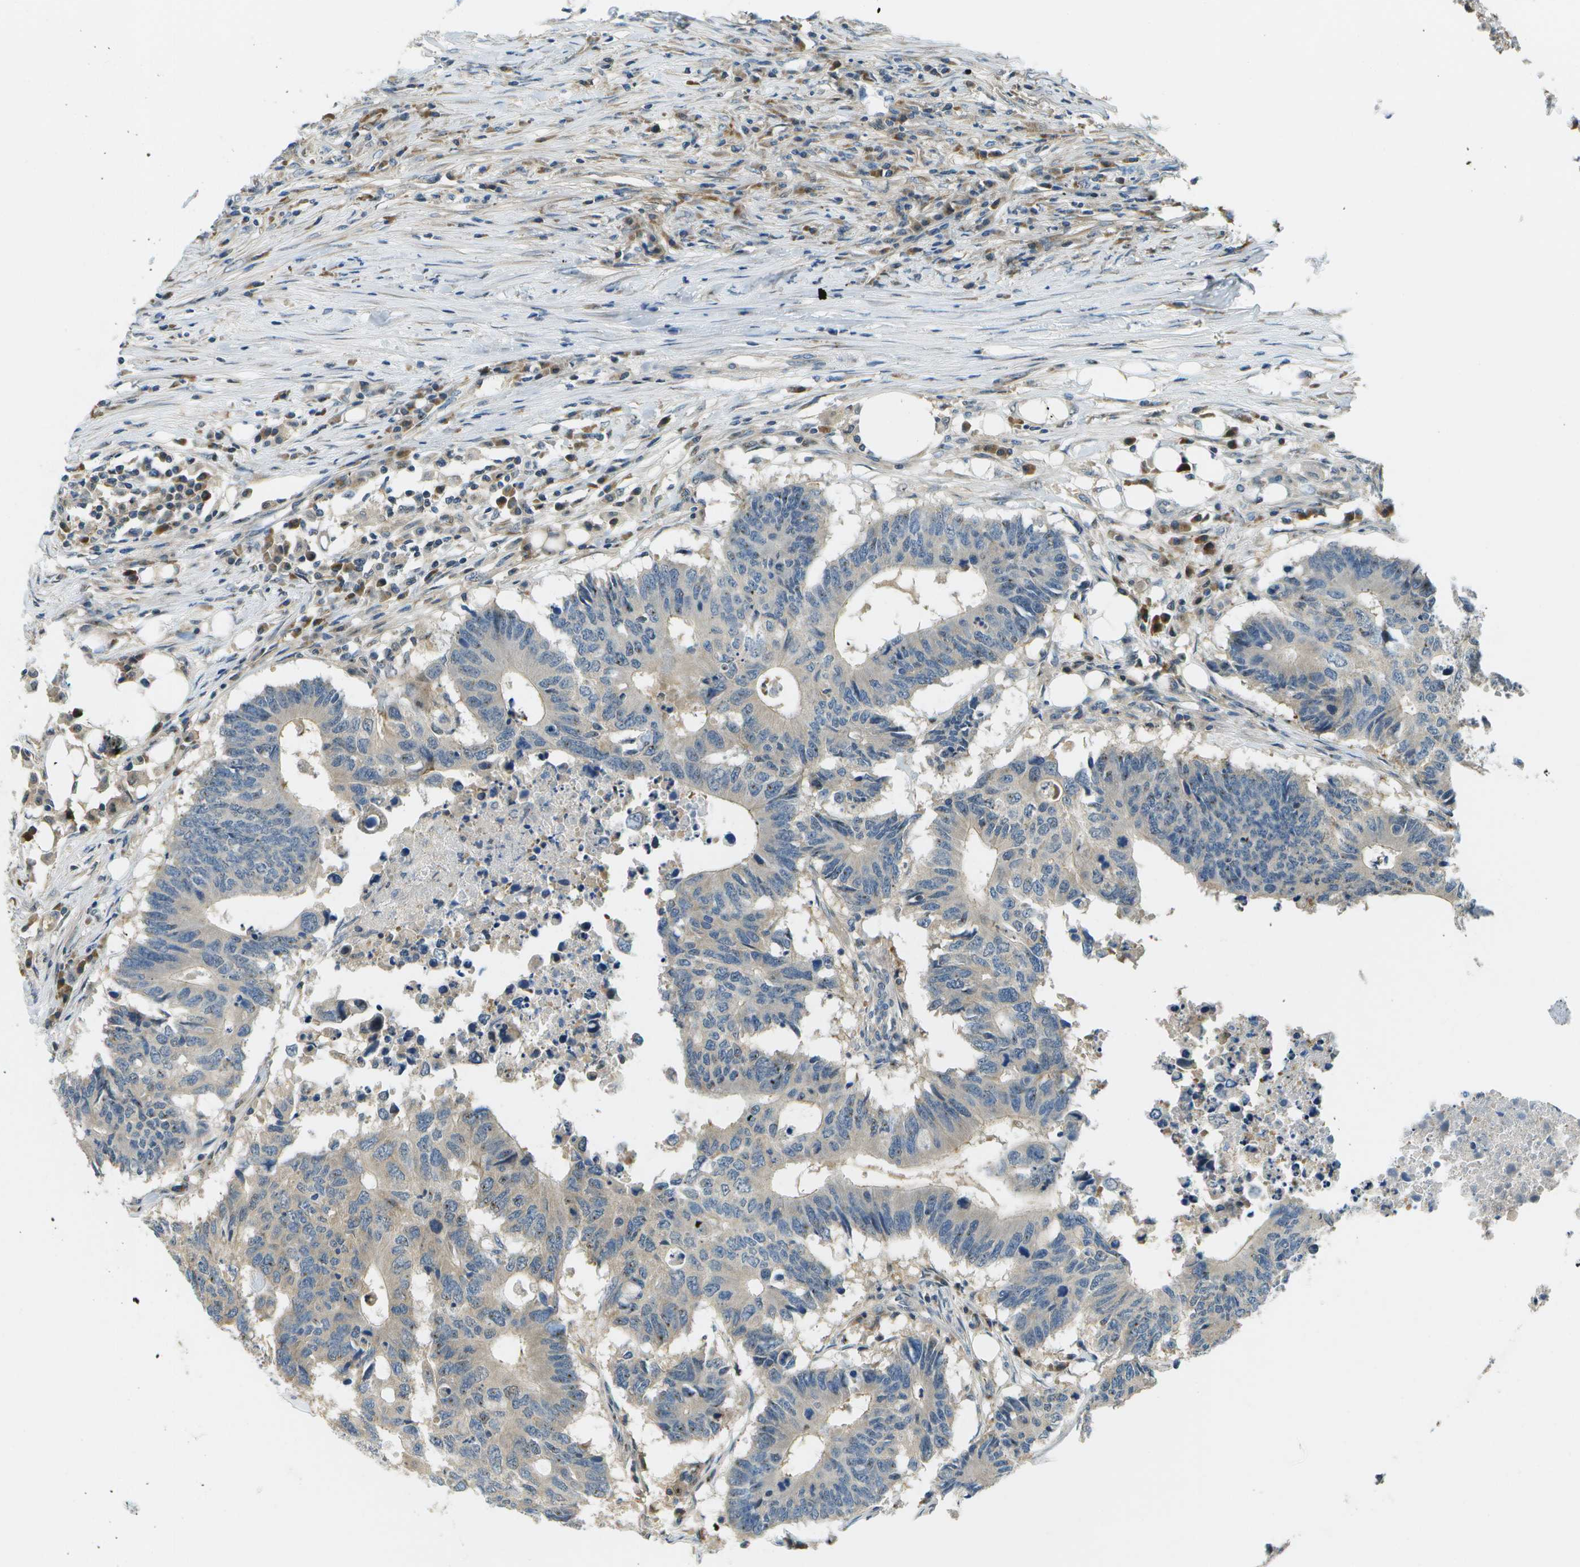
{"staining": {"intensity": "negative", "quantity": "none", "location": "none"}, "tissue": "colorectal cancer", "cell_type": "Tumor cells", "image_type": "cancer", "snomed": [{"axis": "morphology", "description": "Adenocarcinoma, NOS"}, {"axis": "topography", "description": "Colon"}], "caption": "DAB immunohistochemical staining of human colorectal cancer reveals no significant expression in tumor cells.", "gene": "PTGIS", "patient": {"sex": "male", "age": 71}}